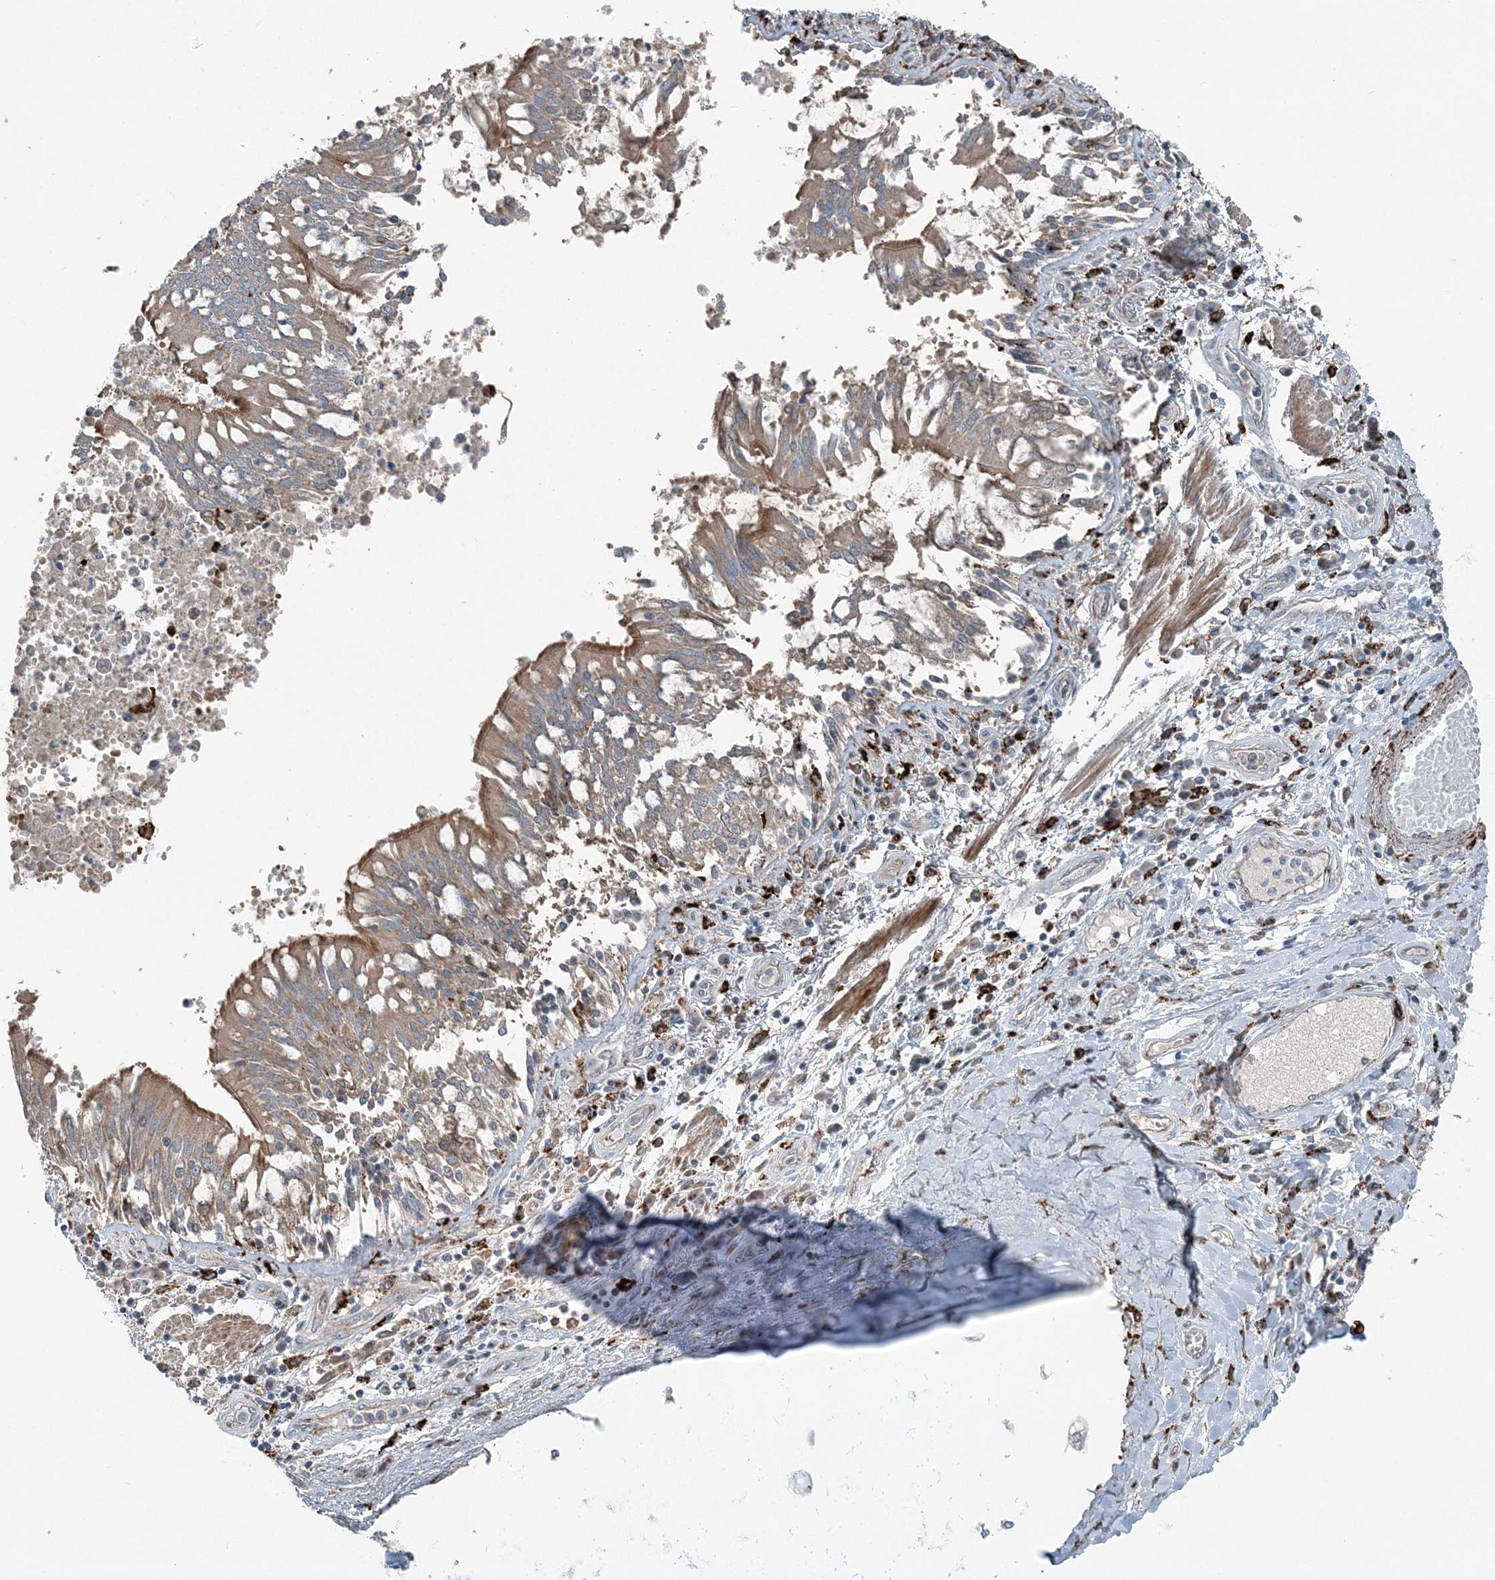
{"staining": {"intensity": "moderate", "quantity": "25%-75%", "location": "cytoplasmic/membranous"}, "tissue": "adipose tissue", "cell_type": "Adipocytes", "image_type": "normal", "snomed": [{"axis": "morphology", "description": "Normal tissue, NOS"}, {"axis": "topography", "description": "Cartilage tissue"}, {"axis": "topography", "description": "Bronchus"}, {"axis": "topography", "description": "Lung"}, {"axis": "topography", "description": "Peripheral nerve tissue"}], "caption": "This image shows immunohistochemistry (IHC) staining of unremarkable adipose tissue, with medium moderate cytoplasmic/membranous staining in about 25%-75% of adipocytes.", "gene": "KY", "patient": {"sex": "female", "age": 49}}